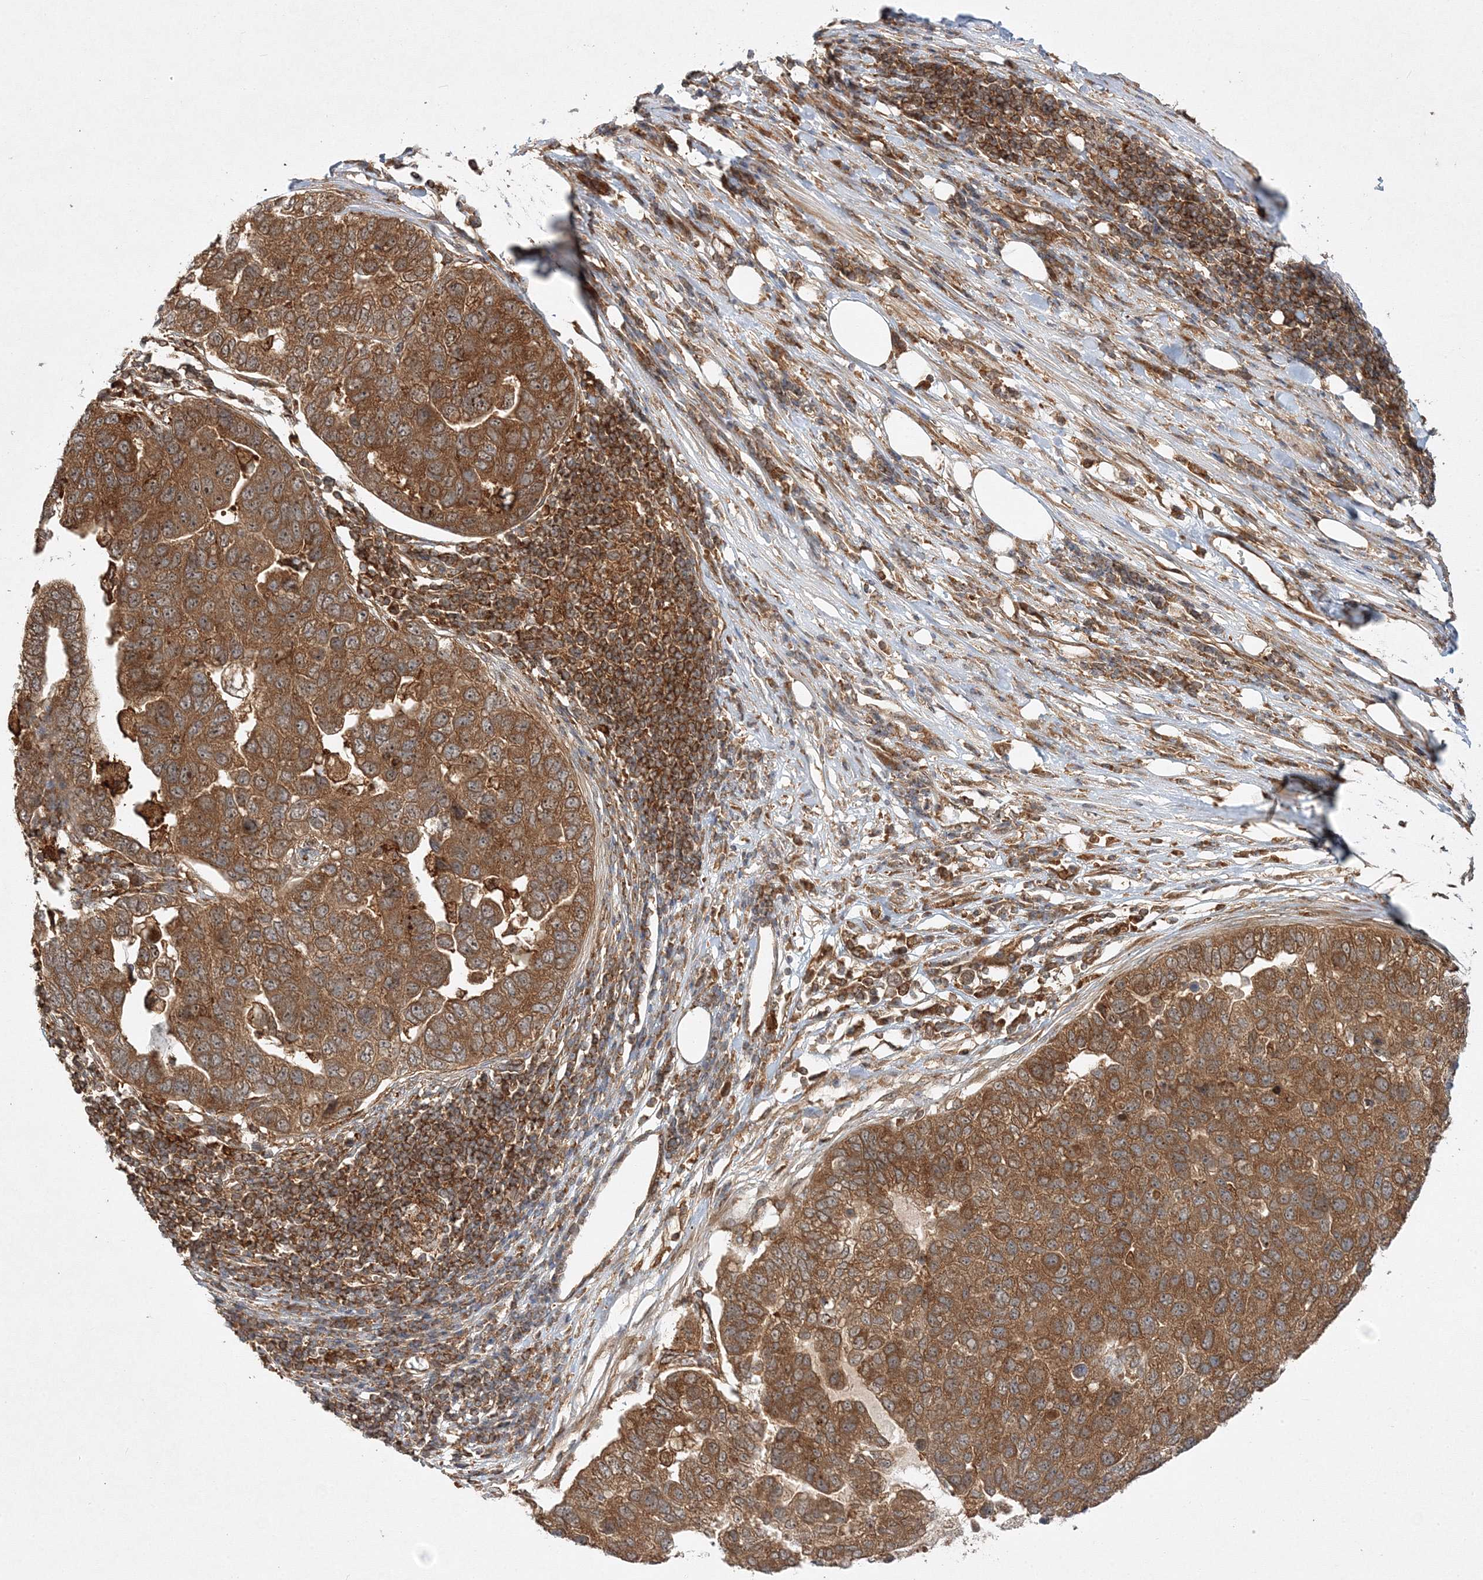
{"staining": {"intensity": "moderate", "quantity": ">75%", "location": "cytoplasmic/membranous"}, "tissue": "pancreatic cancer", "cell_type": "Tumor cells", "image_type": "cancer", "snomed": [{"axis": "morphology", "description": "Adenocarcinoma, NOS"}, {"axis": "topography", "description": "Pancreas"}], "caption": "Pancreatic cancer (adenocarcinoma) stained with a brown dye displays moderate cytoplasmic/membranous positive expression in approximately >75% of tumor cells.", "gene": "WDR37", "patient": {"sex": "female", "age": 61}}